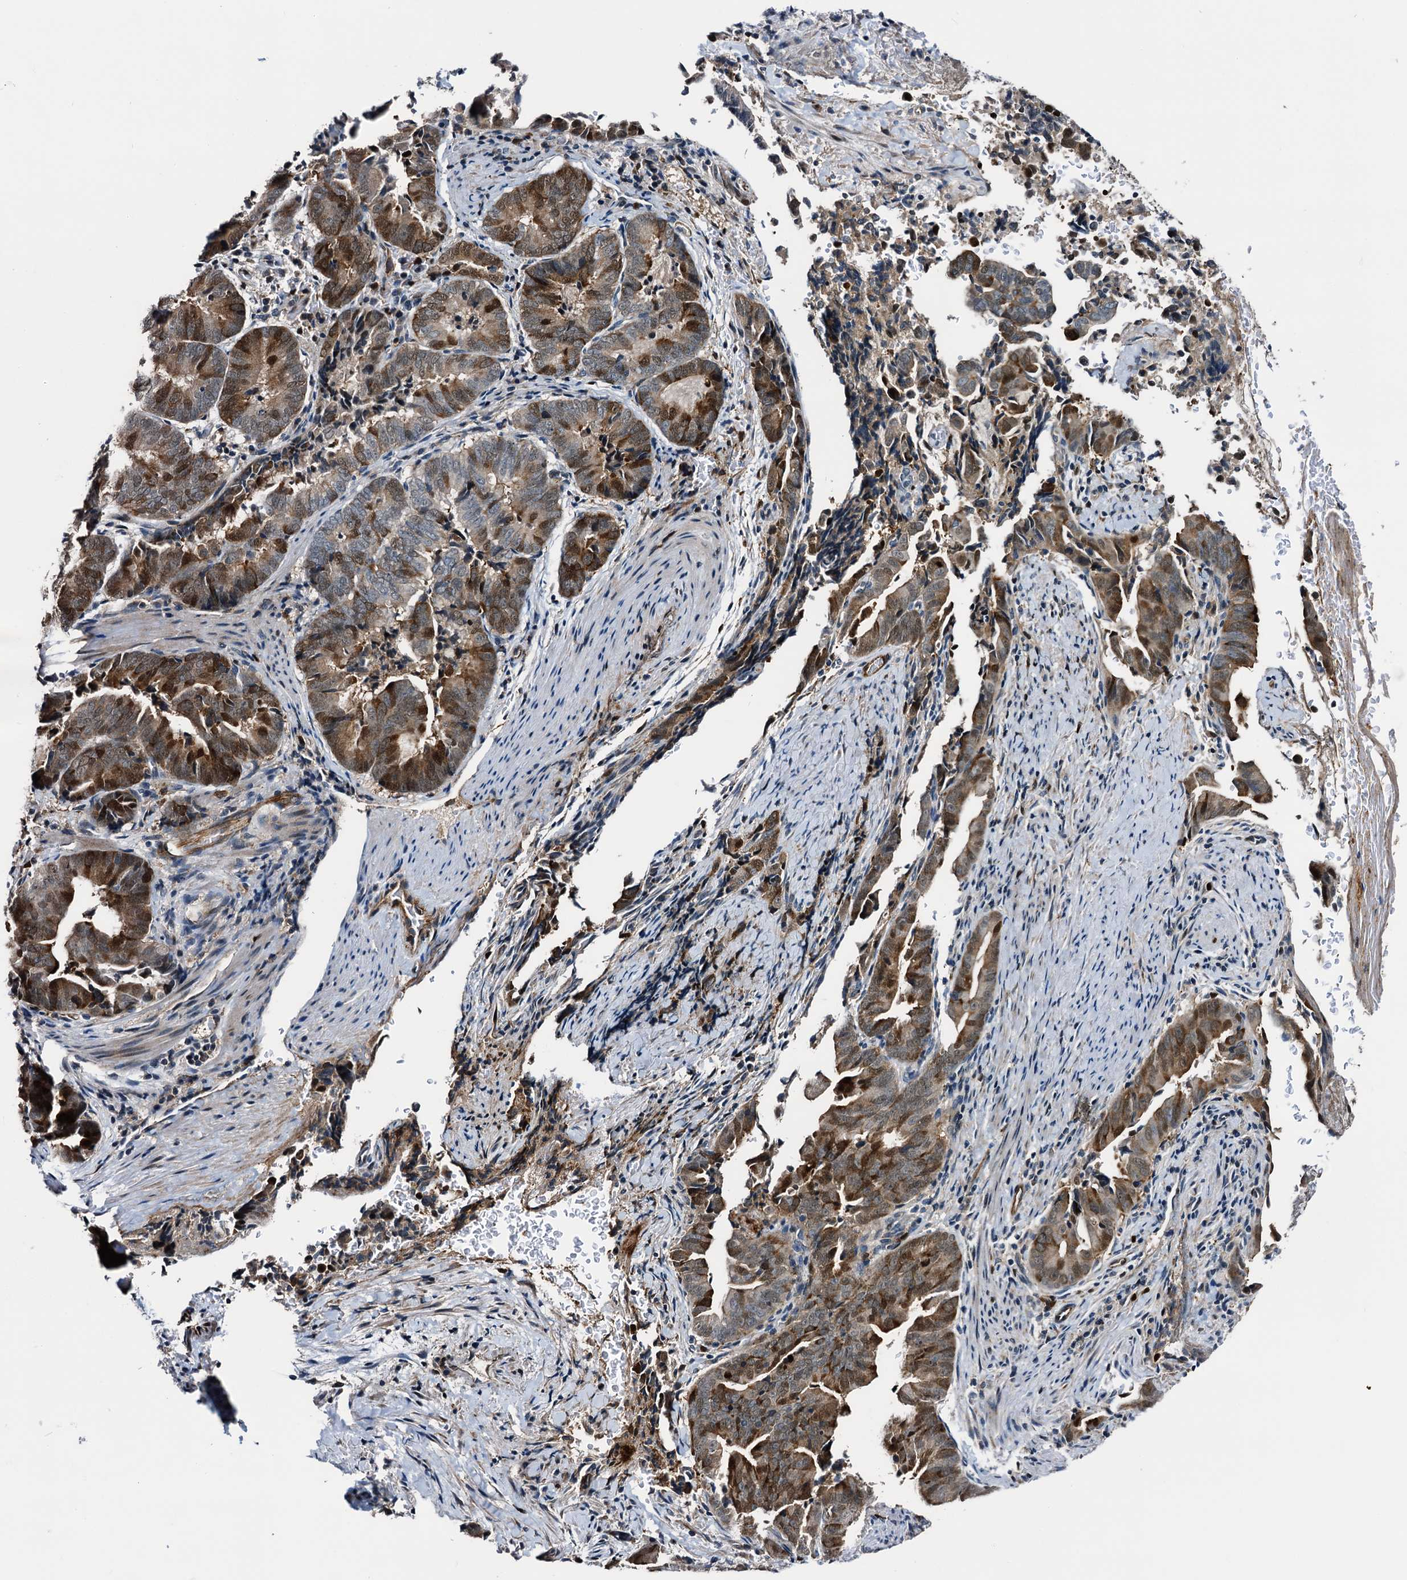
{"staining": {"intensity": "strong", "quantity": "25%-75%", "location": "cytoplasmic/membranous,nuclear"}, "tissue": "pancreatic cancer", "cell_type": "Tumor cells", "image_type": "cancer", "snomed": [{"axis": "morphology", "description": "Adenocarcinoma, NOS"}, {"axis": "topography", "description": "Pancreas"}], "caption": "This photomicrograph displays pancreatic adenocarcinoma stained with immunohistochemistry (IHC) to label a protein in brown. The cytoplasmic/membranous and nuclear of tumor cells show strong positivity for the protein. Nuclei are counter-stained blue.", "gene": "NCAPD2", "patient": {"sex": "female", "age": 63}}